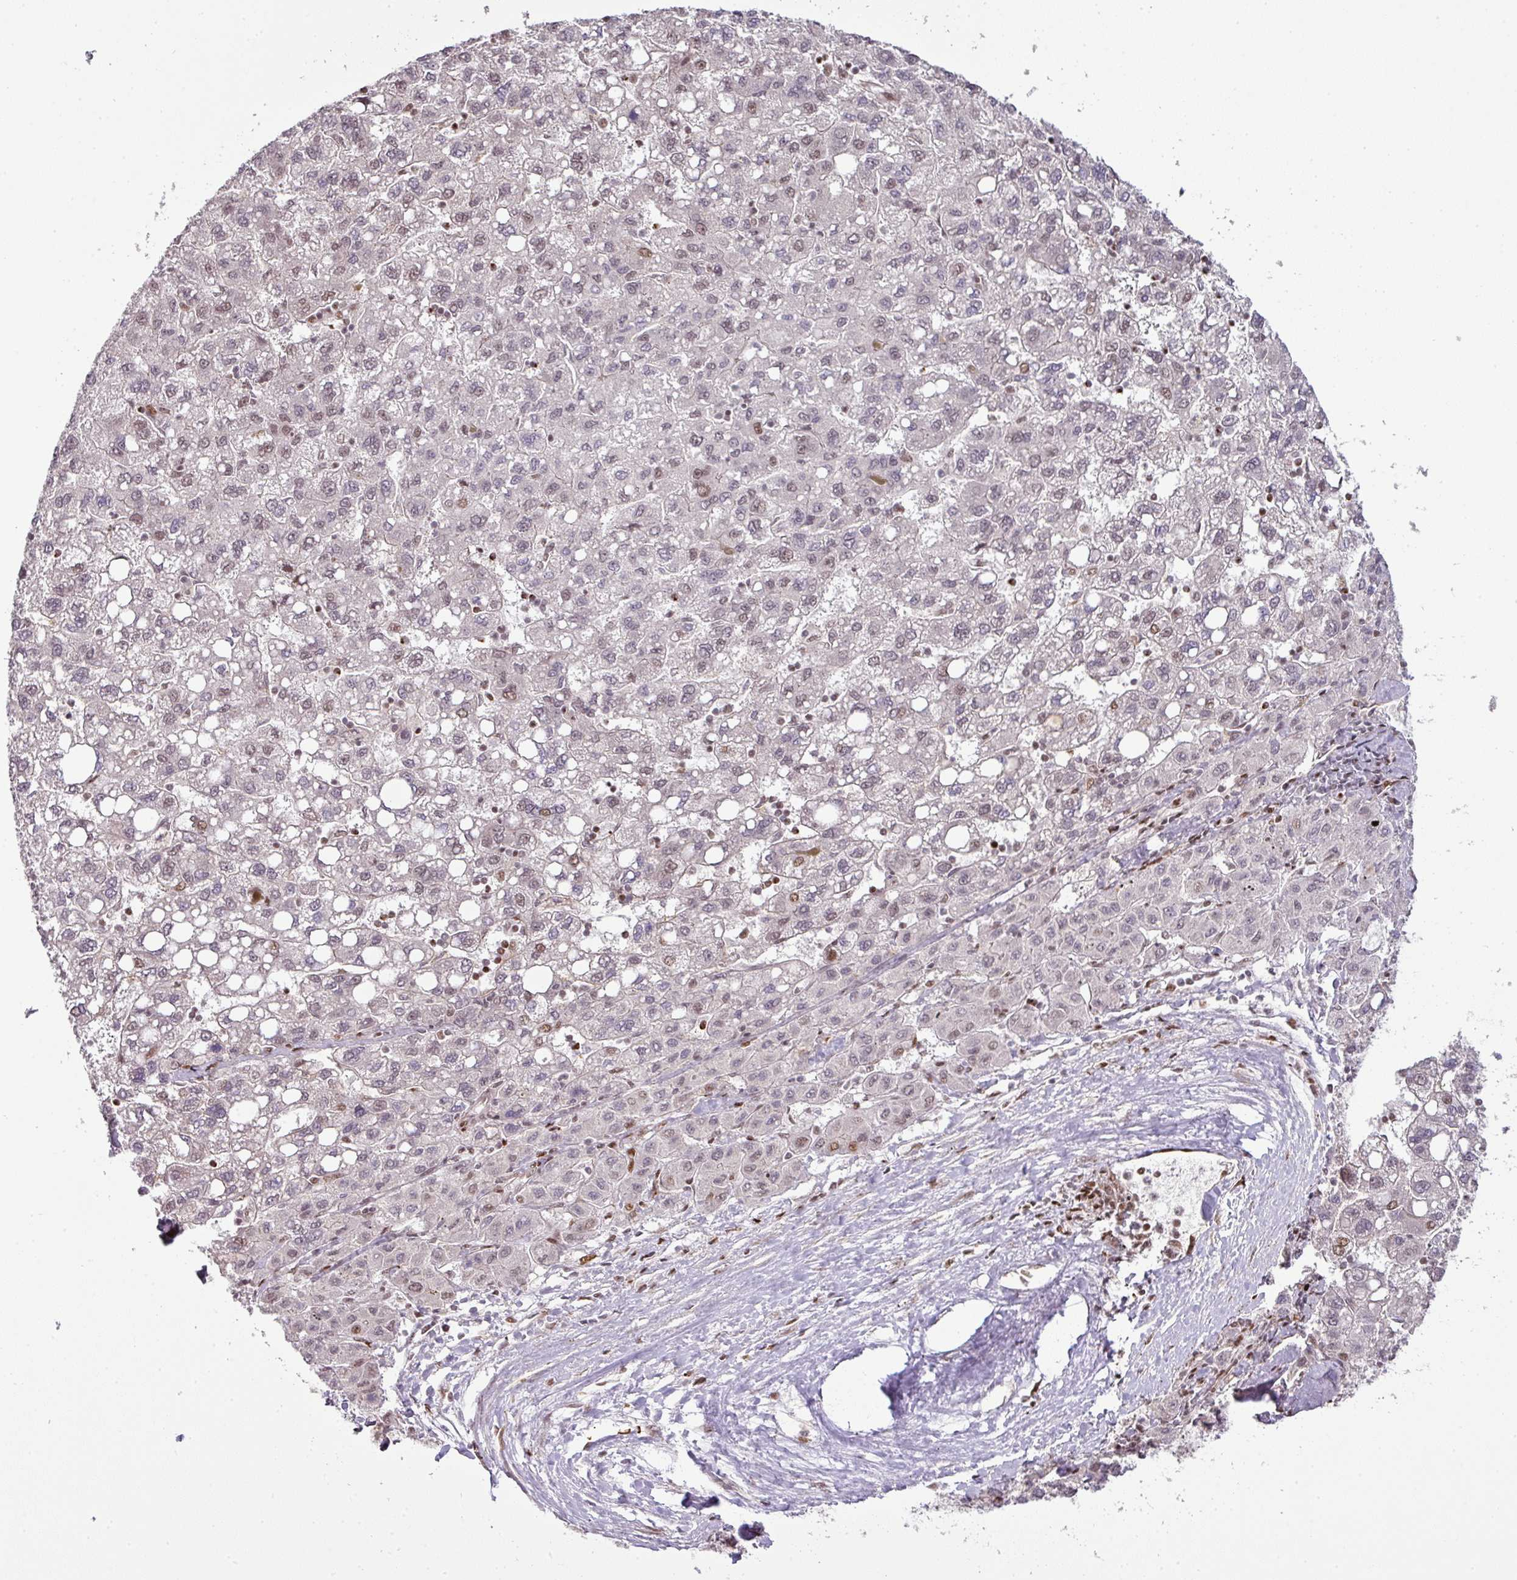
{"staining": {"intensity": "moderate", "quantity": "25%-75%", "location": "nuclear"}, "tissue": "liver cancer", "cell_type": "Tumor cells", "image_type": "cancer", "snomed": [{"axis": "morphology", "description": "Carcinoma, Hepatocellular, NOS"}, {"axis": "topography", "description": "Liver"}], "caption": "Immunohistochemistry of liver cancer (hepatocellular carcinoma) demonstrates medium levels of moderate nuclear expression in about 25%-75% of tumor cells. The protein of interest is shown in brown color, while the nuclei are stained blue.", "gene": "MYSM1", "patient": {"sex": "female", "age": 82}}